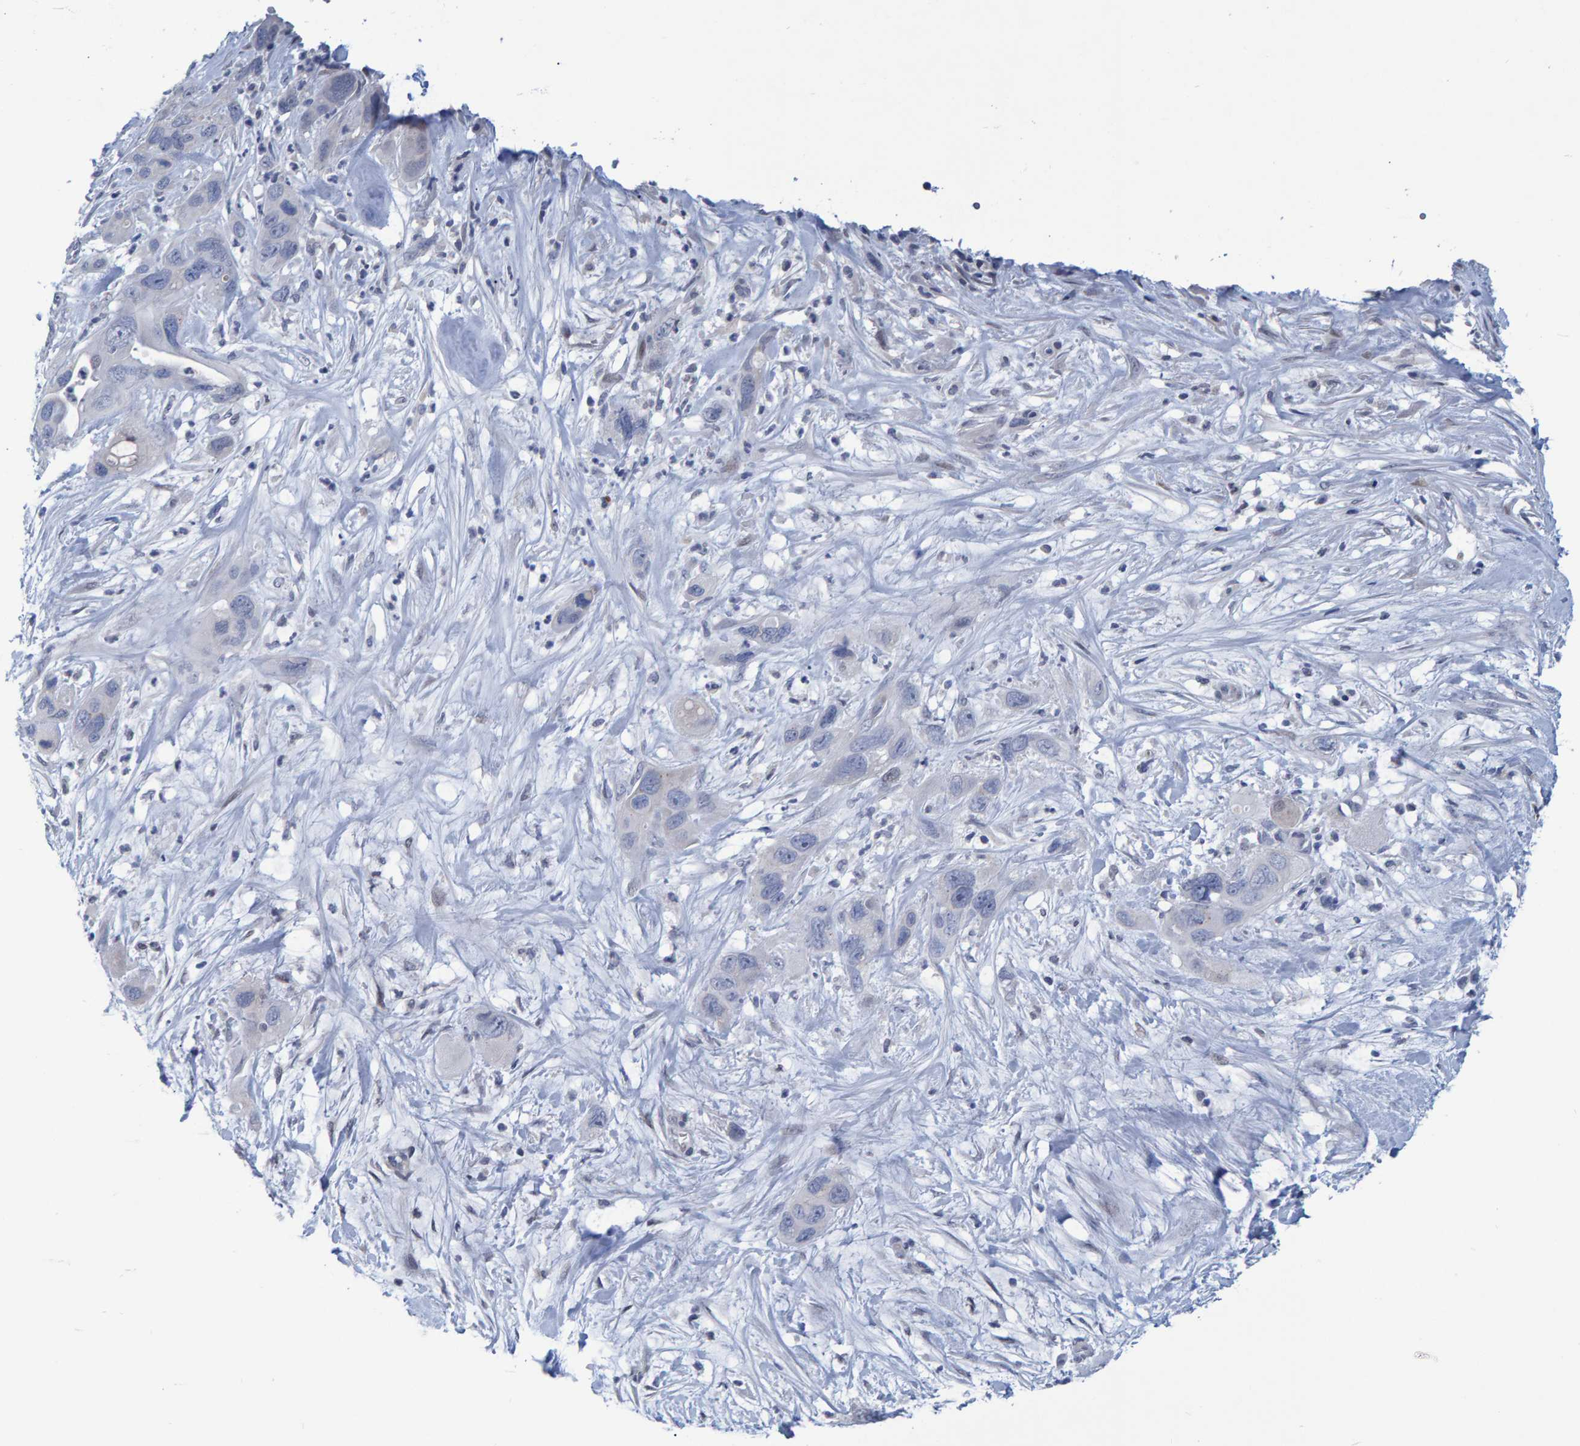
{"staining": {"intensity": "negative", "quantity": "none", "location": "none"}, "tissue": "pancreatic cancer", "cell_type": "Tumor cells", "image_type": "cancer", "snomed": [{"axis": "morphology", "description": "Adenocarcinoma, NOS"}, {"axis": "topography", "description": "Pancreas"}], "caption": "Immunohistochemistry (IHC) photomicrograph of neoplastic tissue: adenocarcinoma (pancreatic) stained with DAB shows no significant protein positivity in tumor cells.", "gene": "PROCA1", "patient": {"sex": "female", "age": 71}}